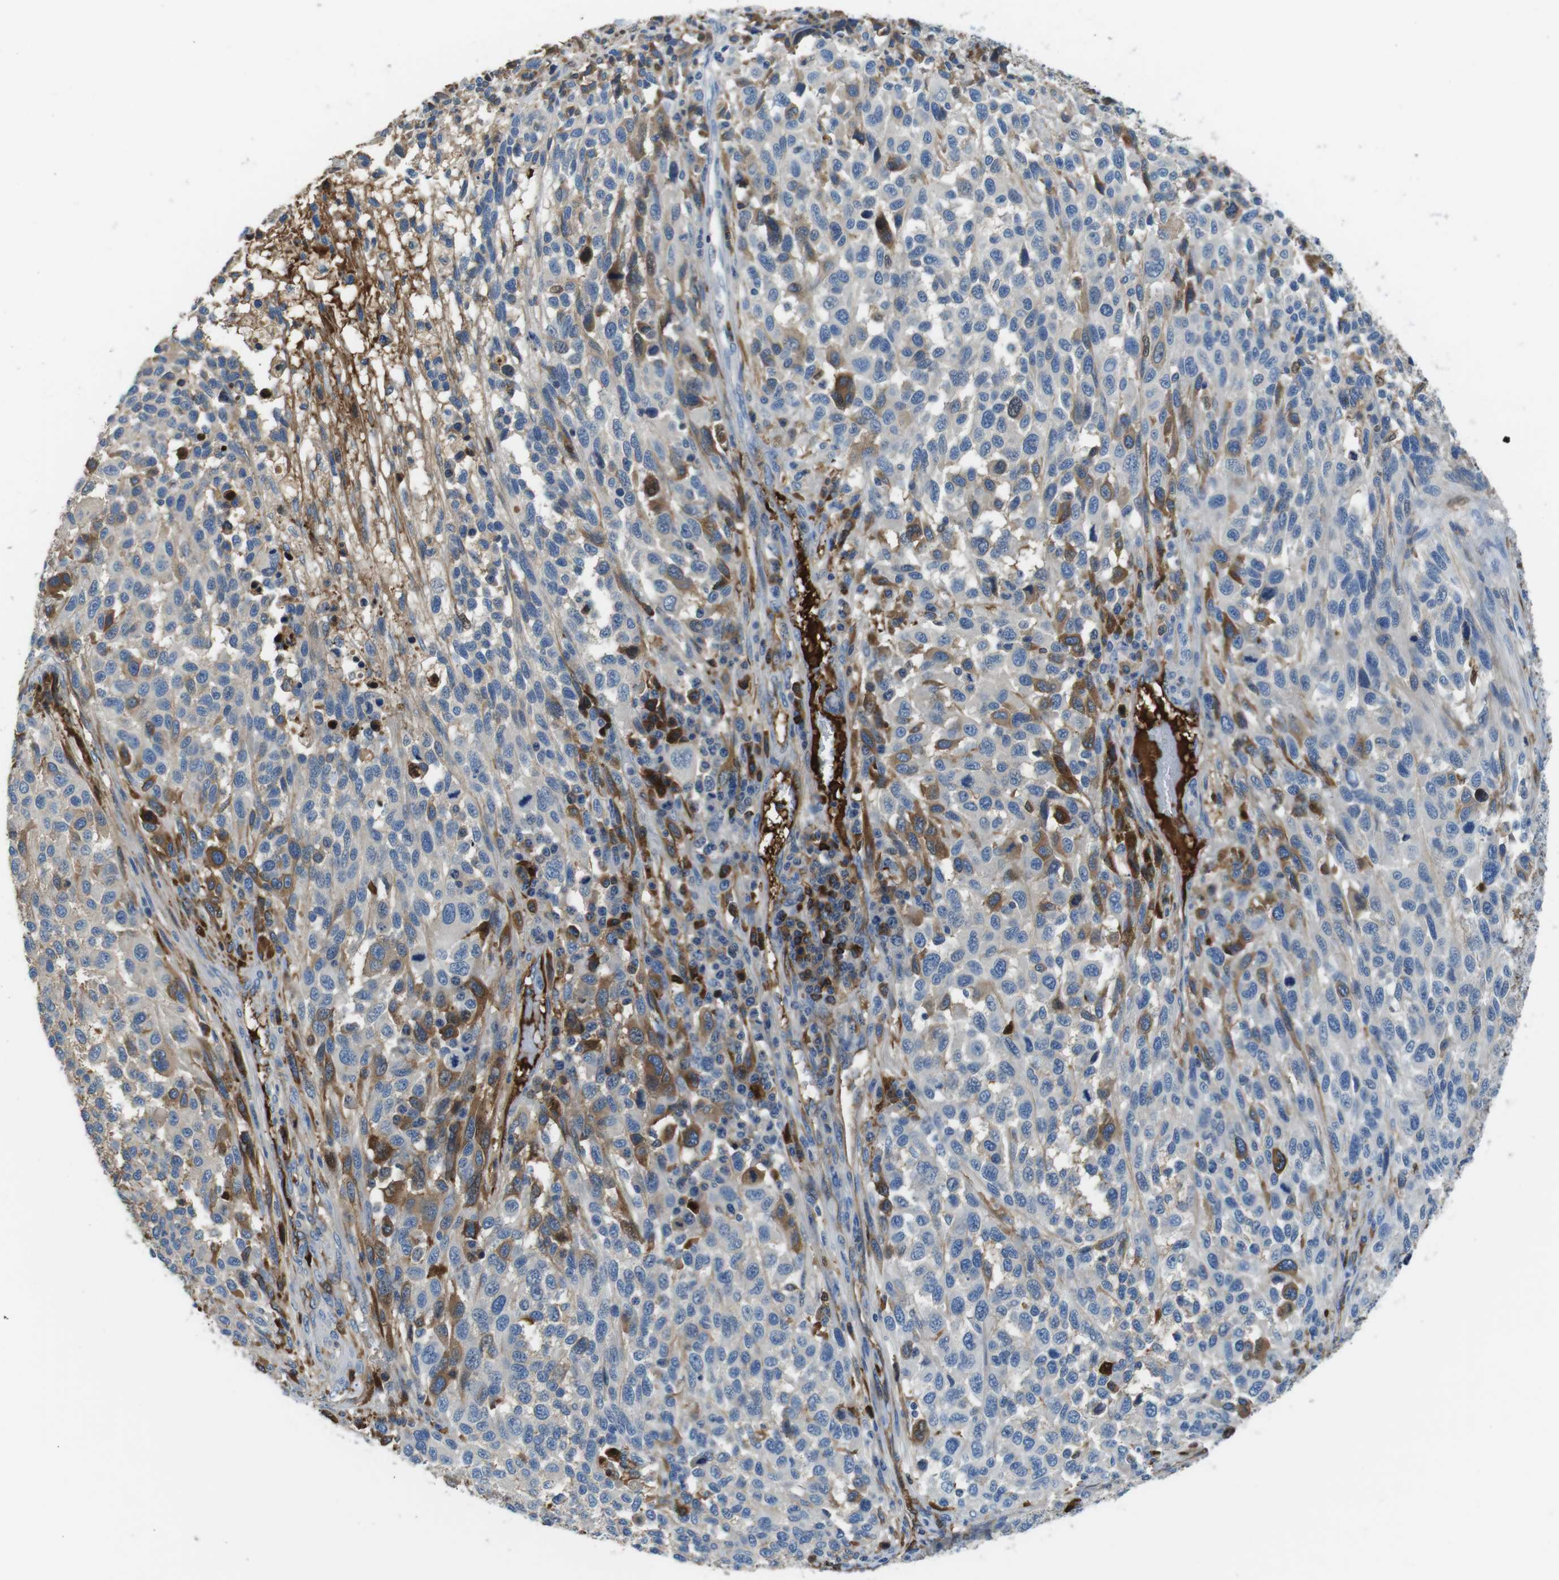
{"staining": {"intensity": "moderate", "quantity": "<25%", "location": "cytoplasmic/membranous"}, "tissue": "melanoma", "cell_type": "Tumor cells", "image_type": "cancer", "snomed": [{"axis": "morphology", "description": "Malignant melanoma, Metastatic site"}, {"axis": "topography", "description": "Lymph node"}], "caption": "Protein analysis of melanoma tissue exhibits moderate cytoplasmic/membranous positivity in about <25% of tumor cells.", "gene": "TMPRSS15", "patient": {"sex": "male", "age": 61}}